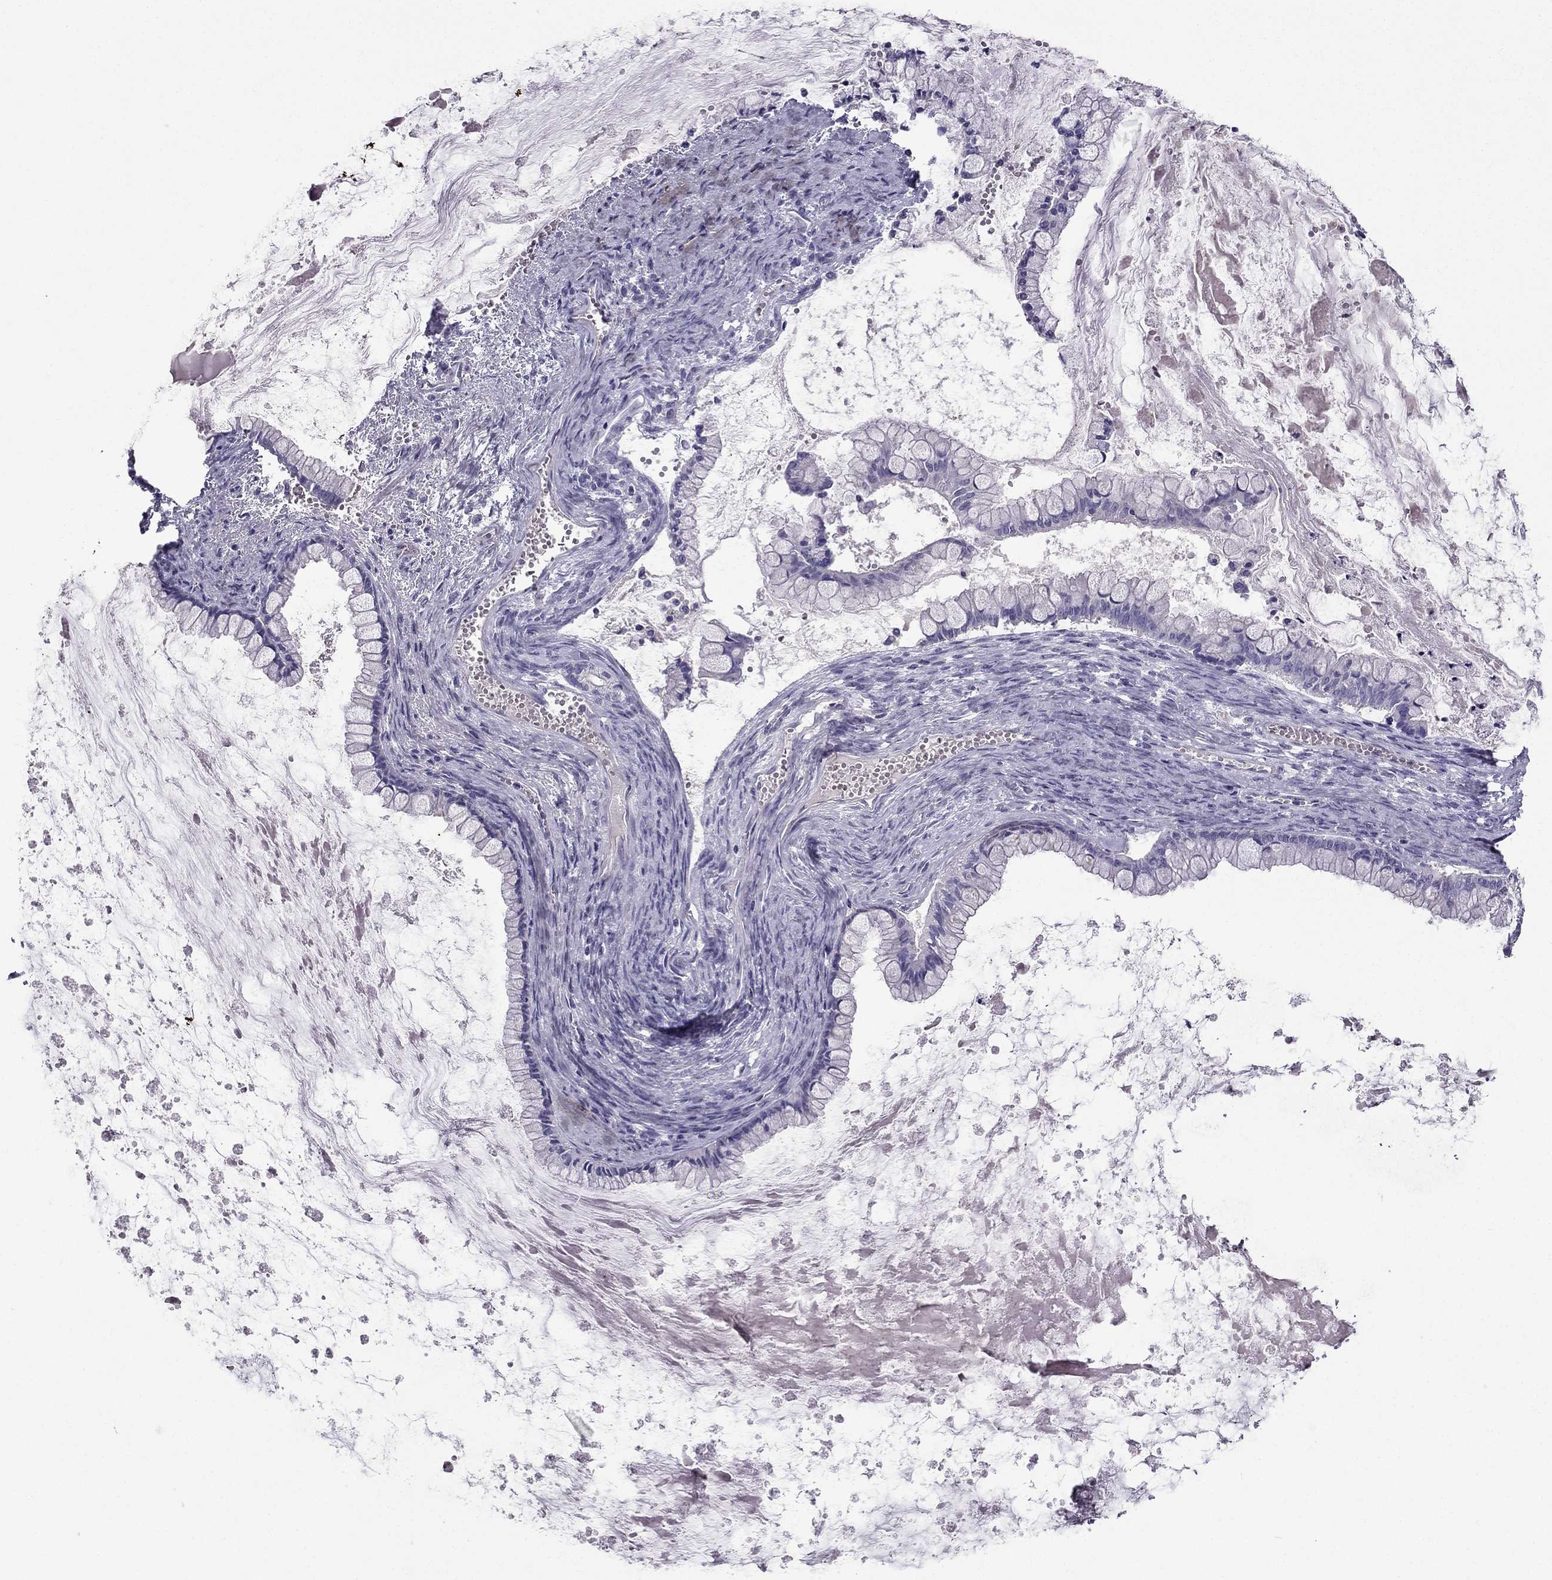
{"staining": {"intensity": "negative", "quantity": "none", "location": "none"}, "tissue": "ovarian cancer", "cell_type": "Tumor cells", "image_type": "cancer", "snomed": [{"axis": "morphology", "description": "Cystadenocarcinoma, mucinous, NOS"}, {"axis": "topography", "description": "Ovary"}], "caption": "The image exhibits no significant expression in tumor cells of ovarian mucinous cystadenocarcinoma.", "gene": "STOML3", "patient": {"sex": "female", "age": 67}}